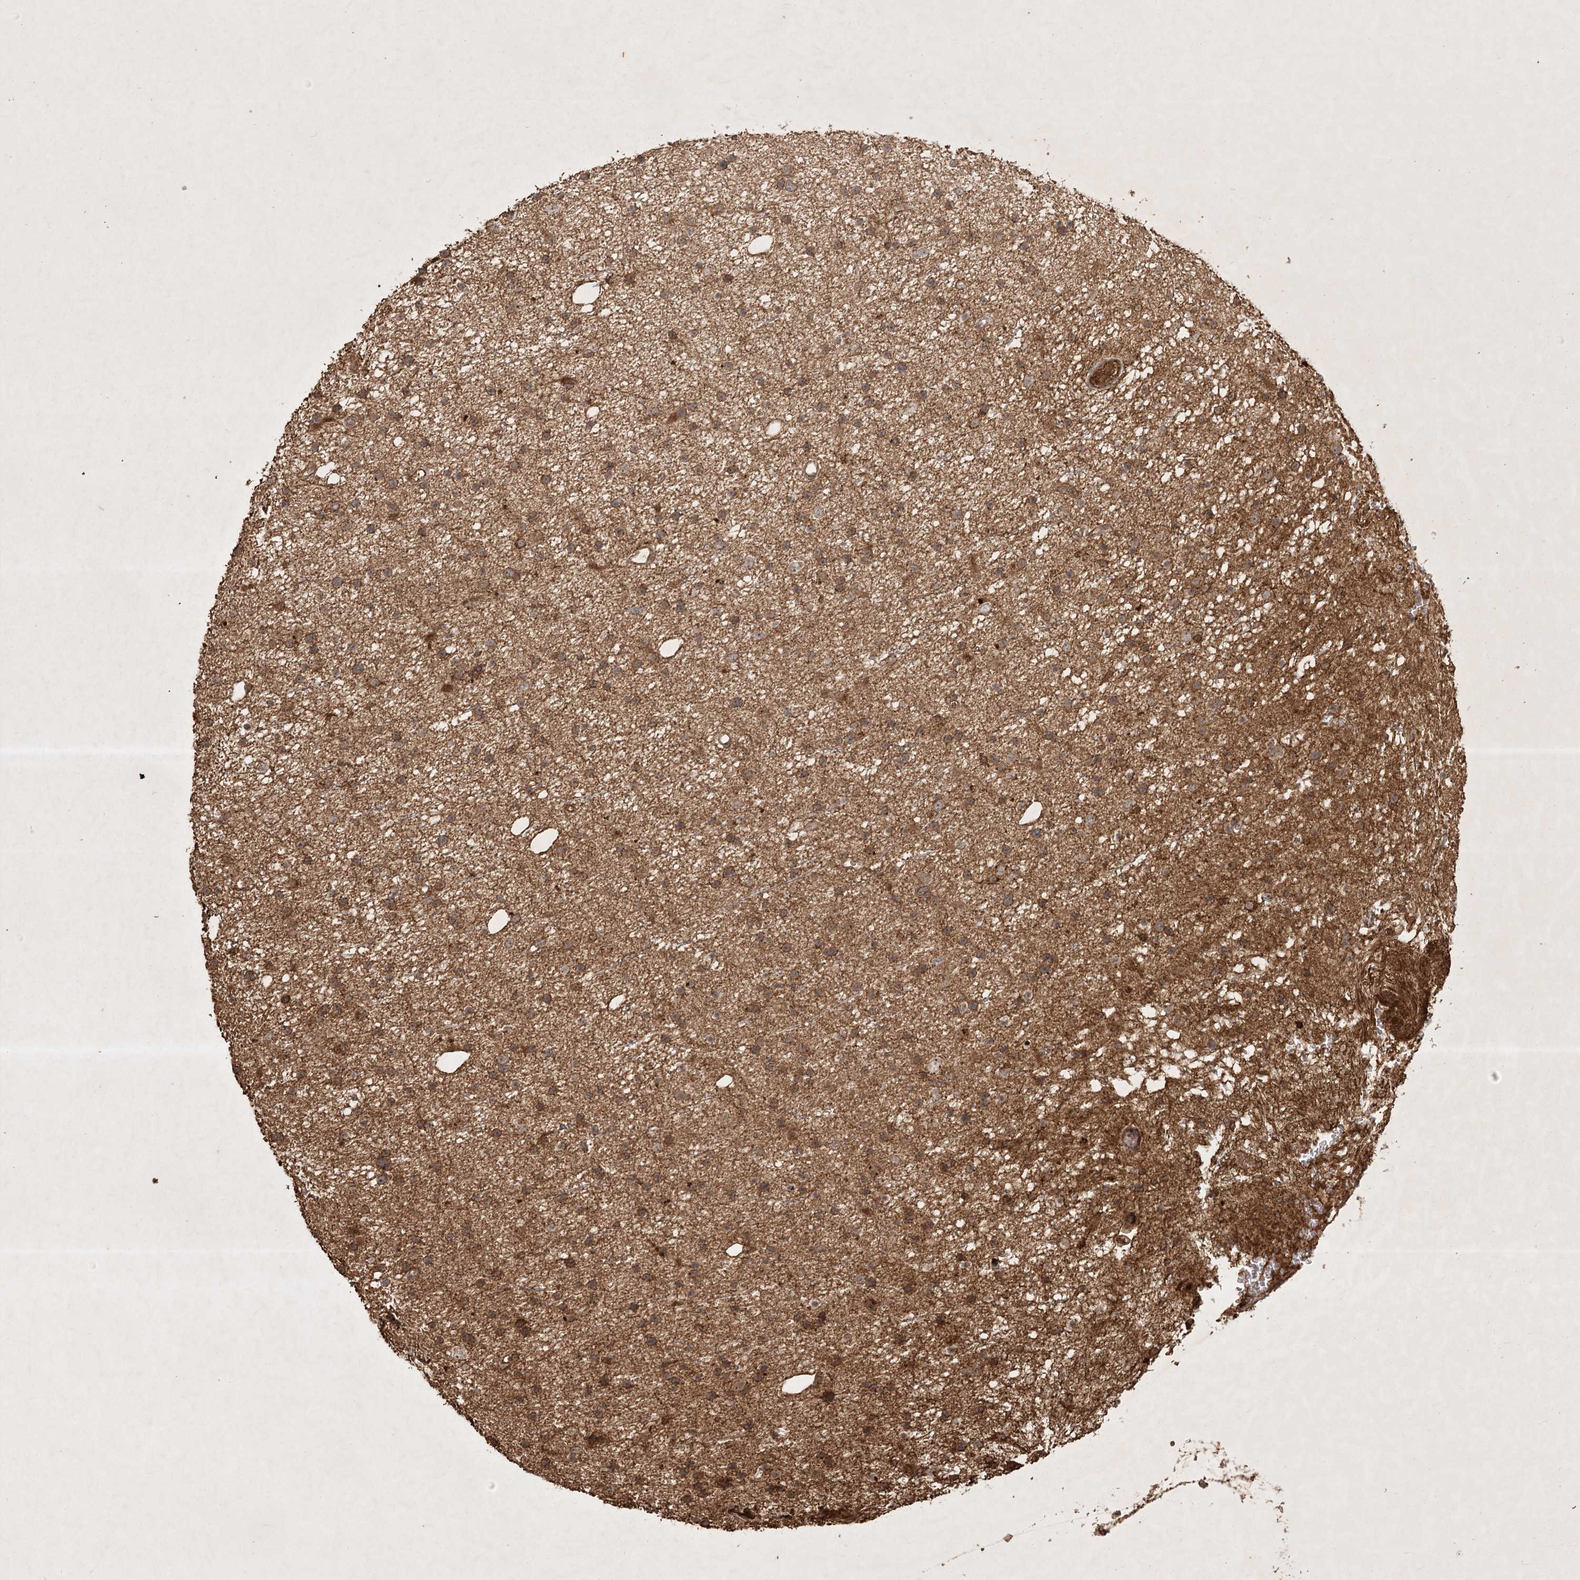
{"staining": {"intensity": "moderate", "quantity": ">75%", "location": "cytoplasmic/membranous"}, "tissue": "glioma", "cell_type": "Tumor cells", "image_type": "cancer", "snomed": [{"axis": "morphology", "description": "Glioma, malignant, Low grade"}, {"axis": "topography", "description": "Cerebral cortex"}], "caption": "Low-grade glioma (malignant) stained for a protein (brown) shows moderate cytoplasmic/membranous positive staining in approximately >75% of tumor cells.", "gene": "ARL13A", "patient": {"sex": "female", "age": 39}}